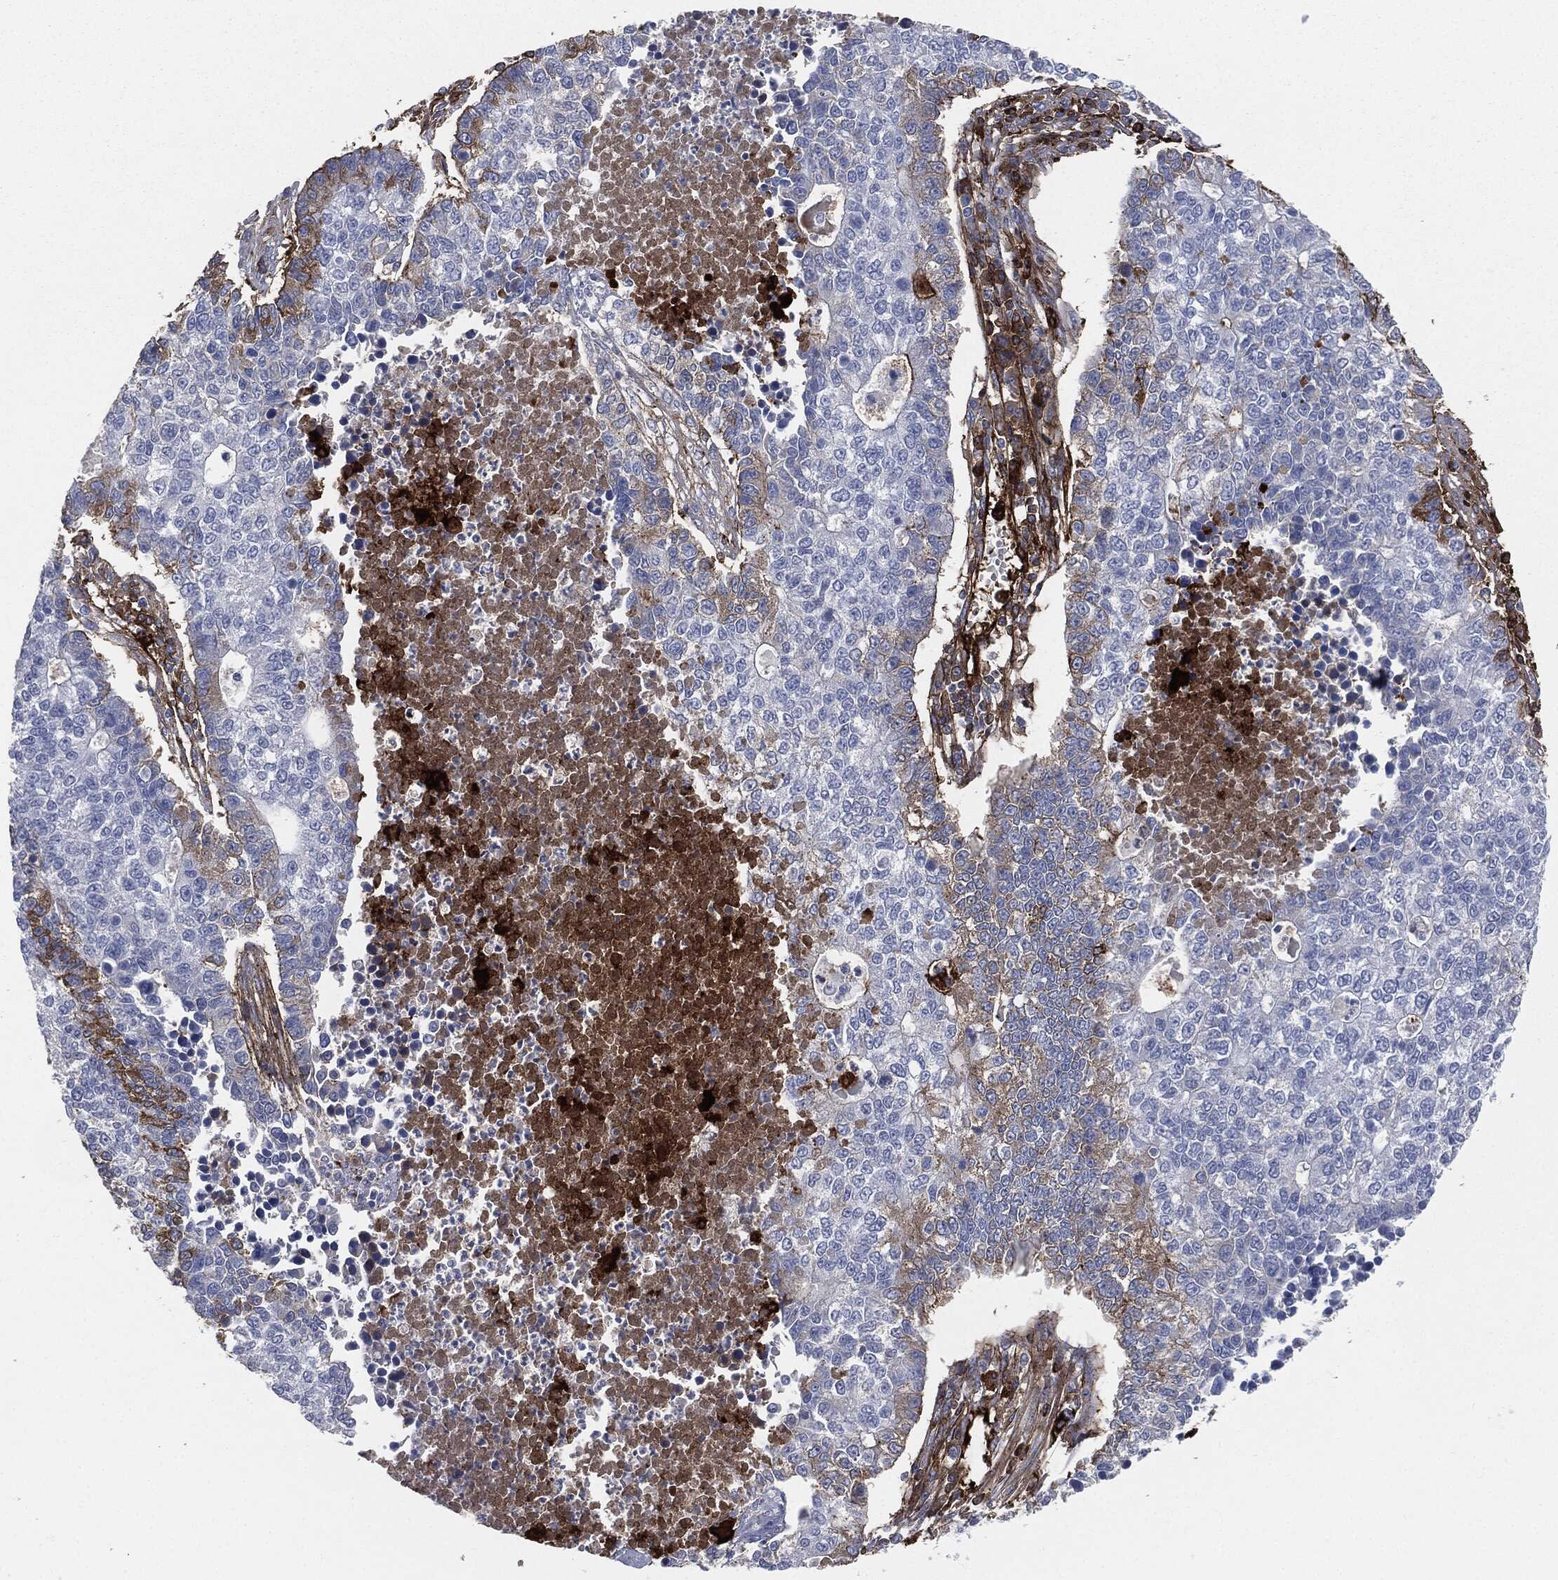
{"staining": {"intensity": "moderate", "quantity": "<25%", "location": "cytoplasmic/membranous"}, "tissue": "lung cancer", "cell_type": "Tumor cells", "image_type": "cancer", "snomed": [{"axis": "morphology", "description": "Adenocarcinoma, NOS"}, {"axis": "topography", "description": "Lung"}], "caption": "Adenocarcinoma (lung) stained with DAB immunohistochemistry displays low levels of moderate cytoplasmic/membranous staining in approximately <25% of tumor cells. (IHC, brightfield microscopy, high magnification).", "gene": "APOB", "patient": {"sex": "male", "age": 57}}